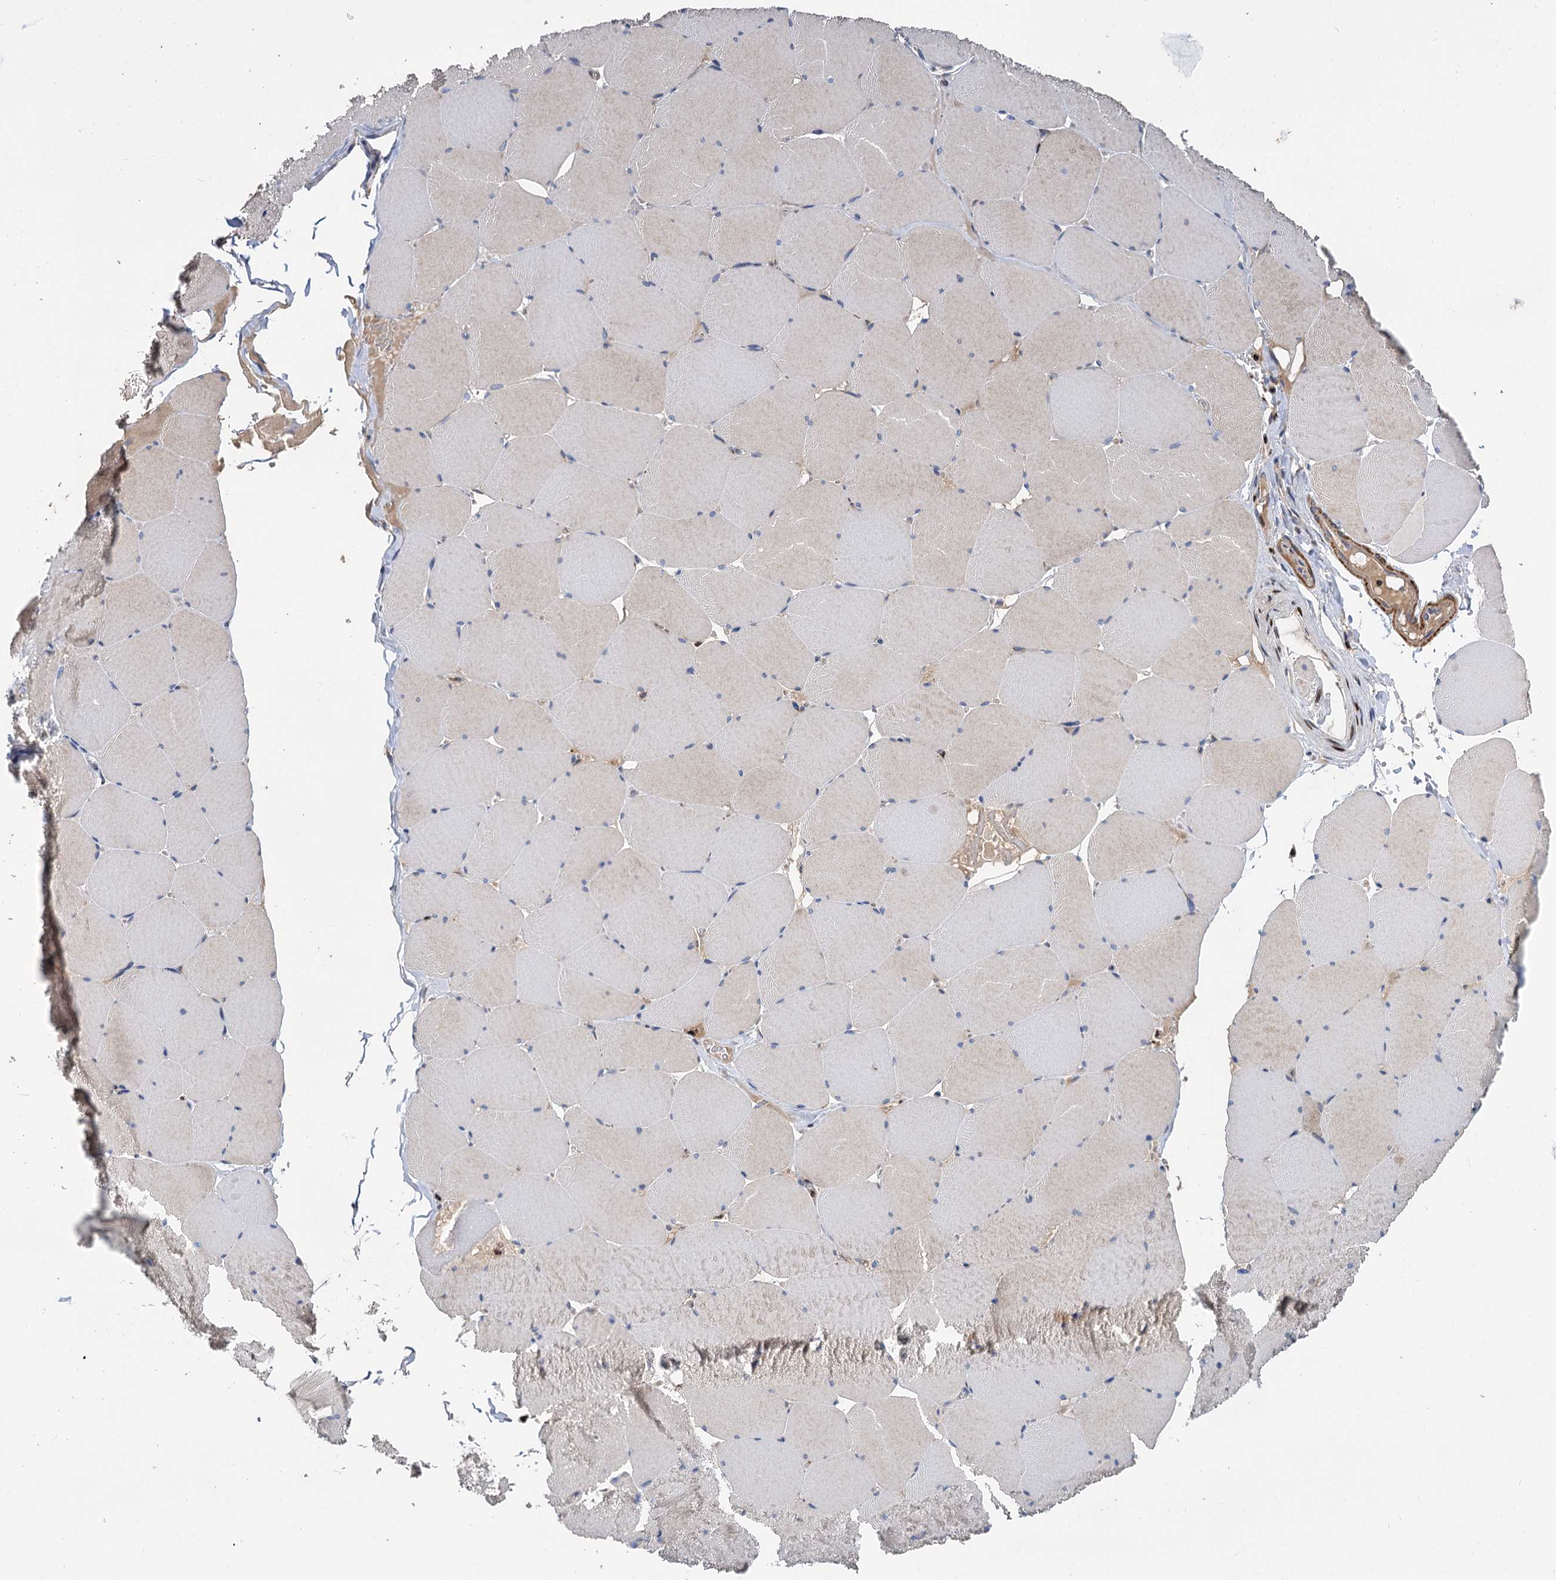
{"staining": {"intensity": "moderate", "quantity": "<25%", "location": "cytoplasmic/membranous"}, "tissue": "skeletal muscle", "cell_type": "Myocytes", "image_type": "normal", "snomed": [{"axis": "morphology", "description": "Normal tissue, NOS"}, {"axis": "topography", "description": "Skeletal muscle"}, {"axis": "topography", "description": "Head-Neck"}], "caption": "Skeletal muscle stained with IHC displays moderate cytoplasmic/membranous staining in about <25% of myocytes.", "gene": "ALKBH7", "patient": {"sex": "male", "age": 66}}